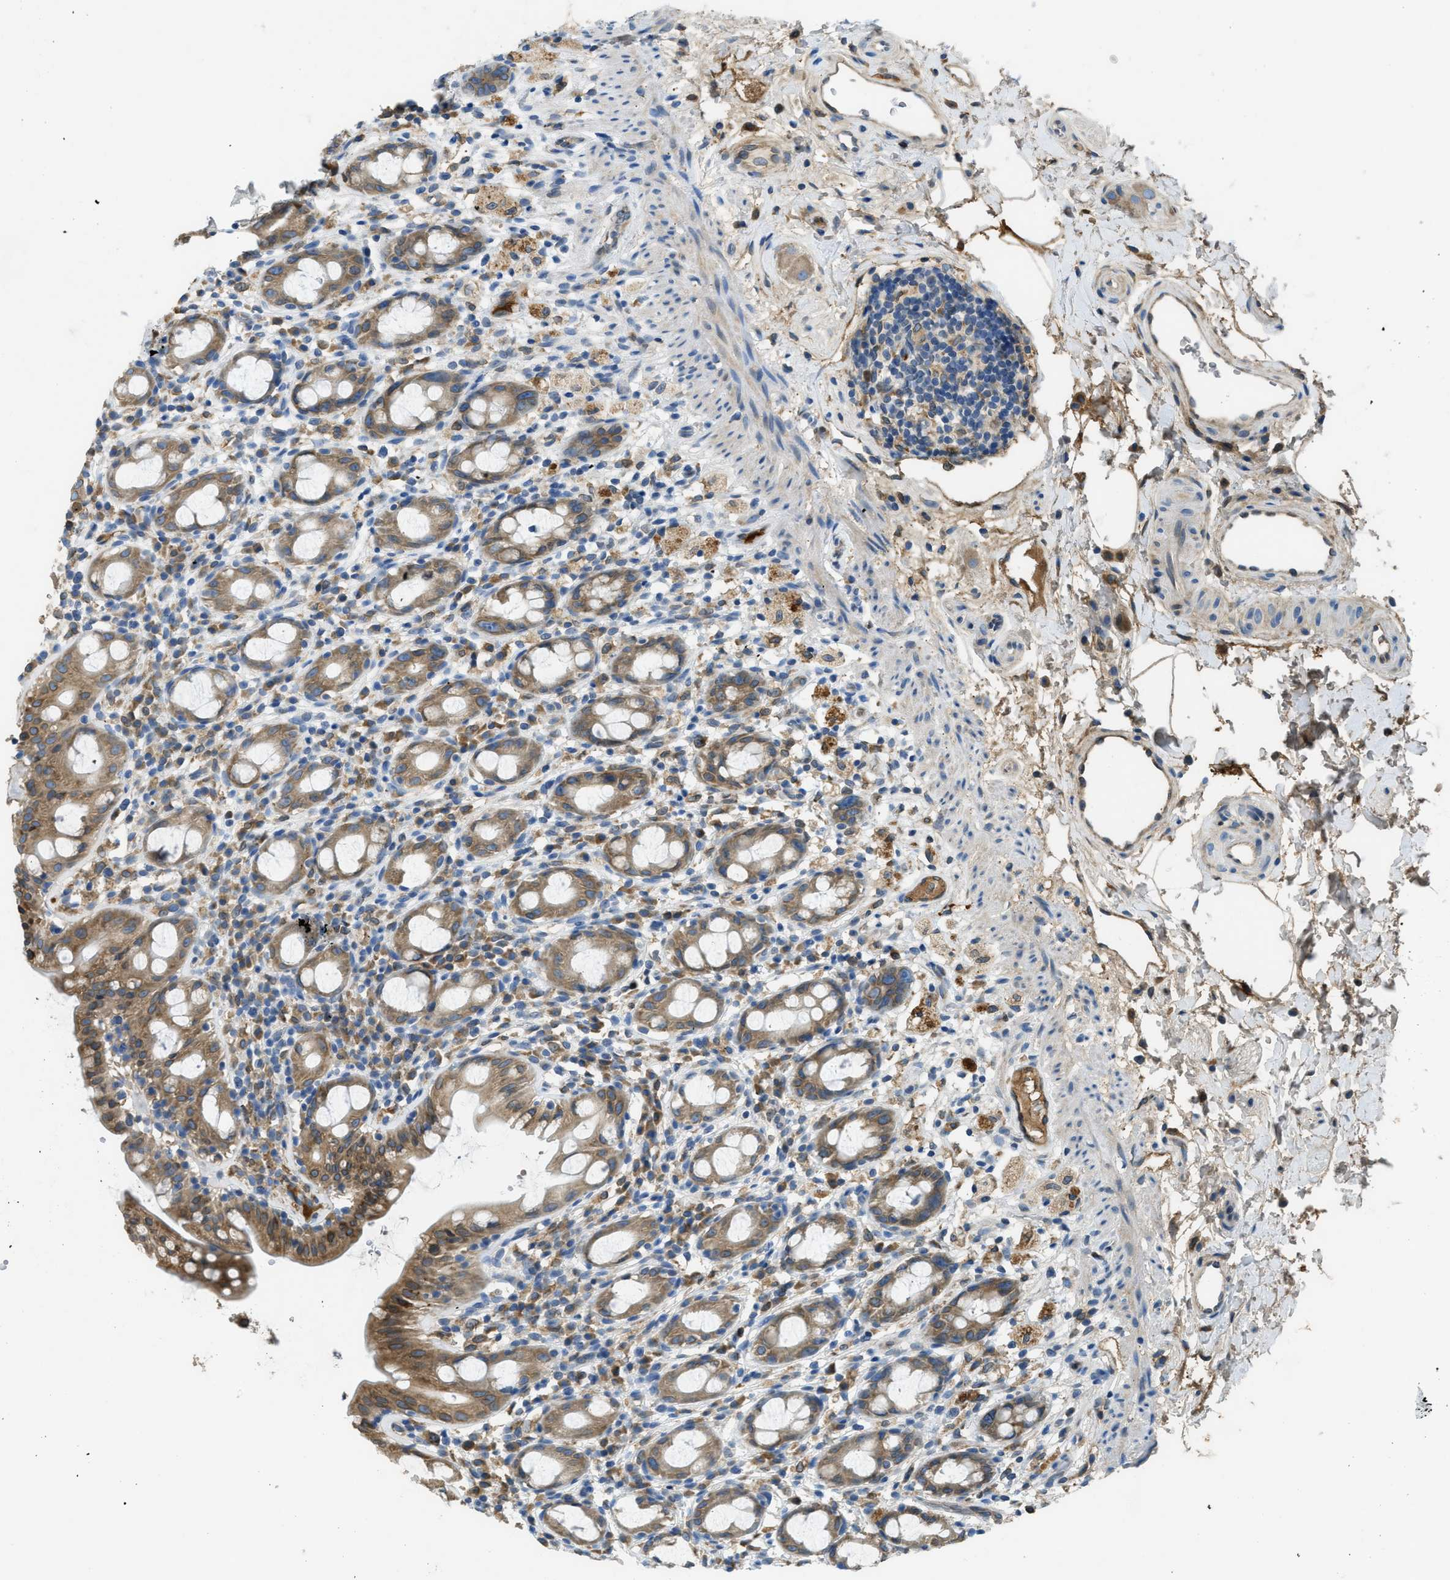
{"staining": {"intensity": "moderate", "quantity": ">75%", "location": "cytoplasmic/membranous"}, "tissue": "rectum", "cell_type": "Glandular cells", "image_type": "normal", "snomed": [{"axis": "morphology", "description": "Normal tissue, NOS"}, {"axis": "topography", "description": "Rectum"}], "caption": "High-magnification brightfield microscopy of normal rectum stained with DAB (3,3'-diaminobenzidine) (brown) and counterstained with hematoxylin (blue). glandular cells exhibit moderate cytoplasmic/membranous positivity is identified in approximately>75% of cells.", "gene": "MPDU1", "patient": {"sex": "male", "age": 44}}